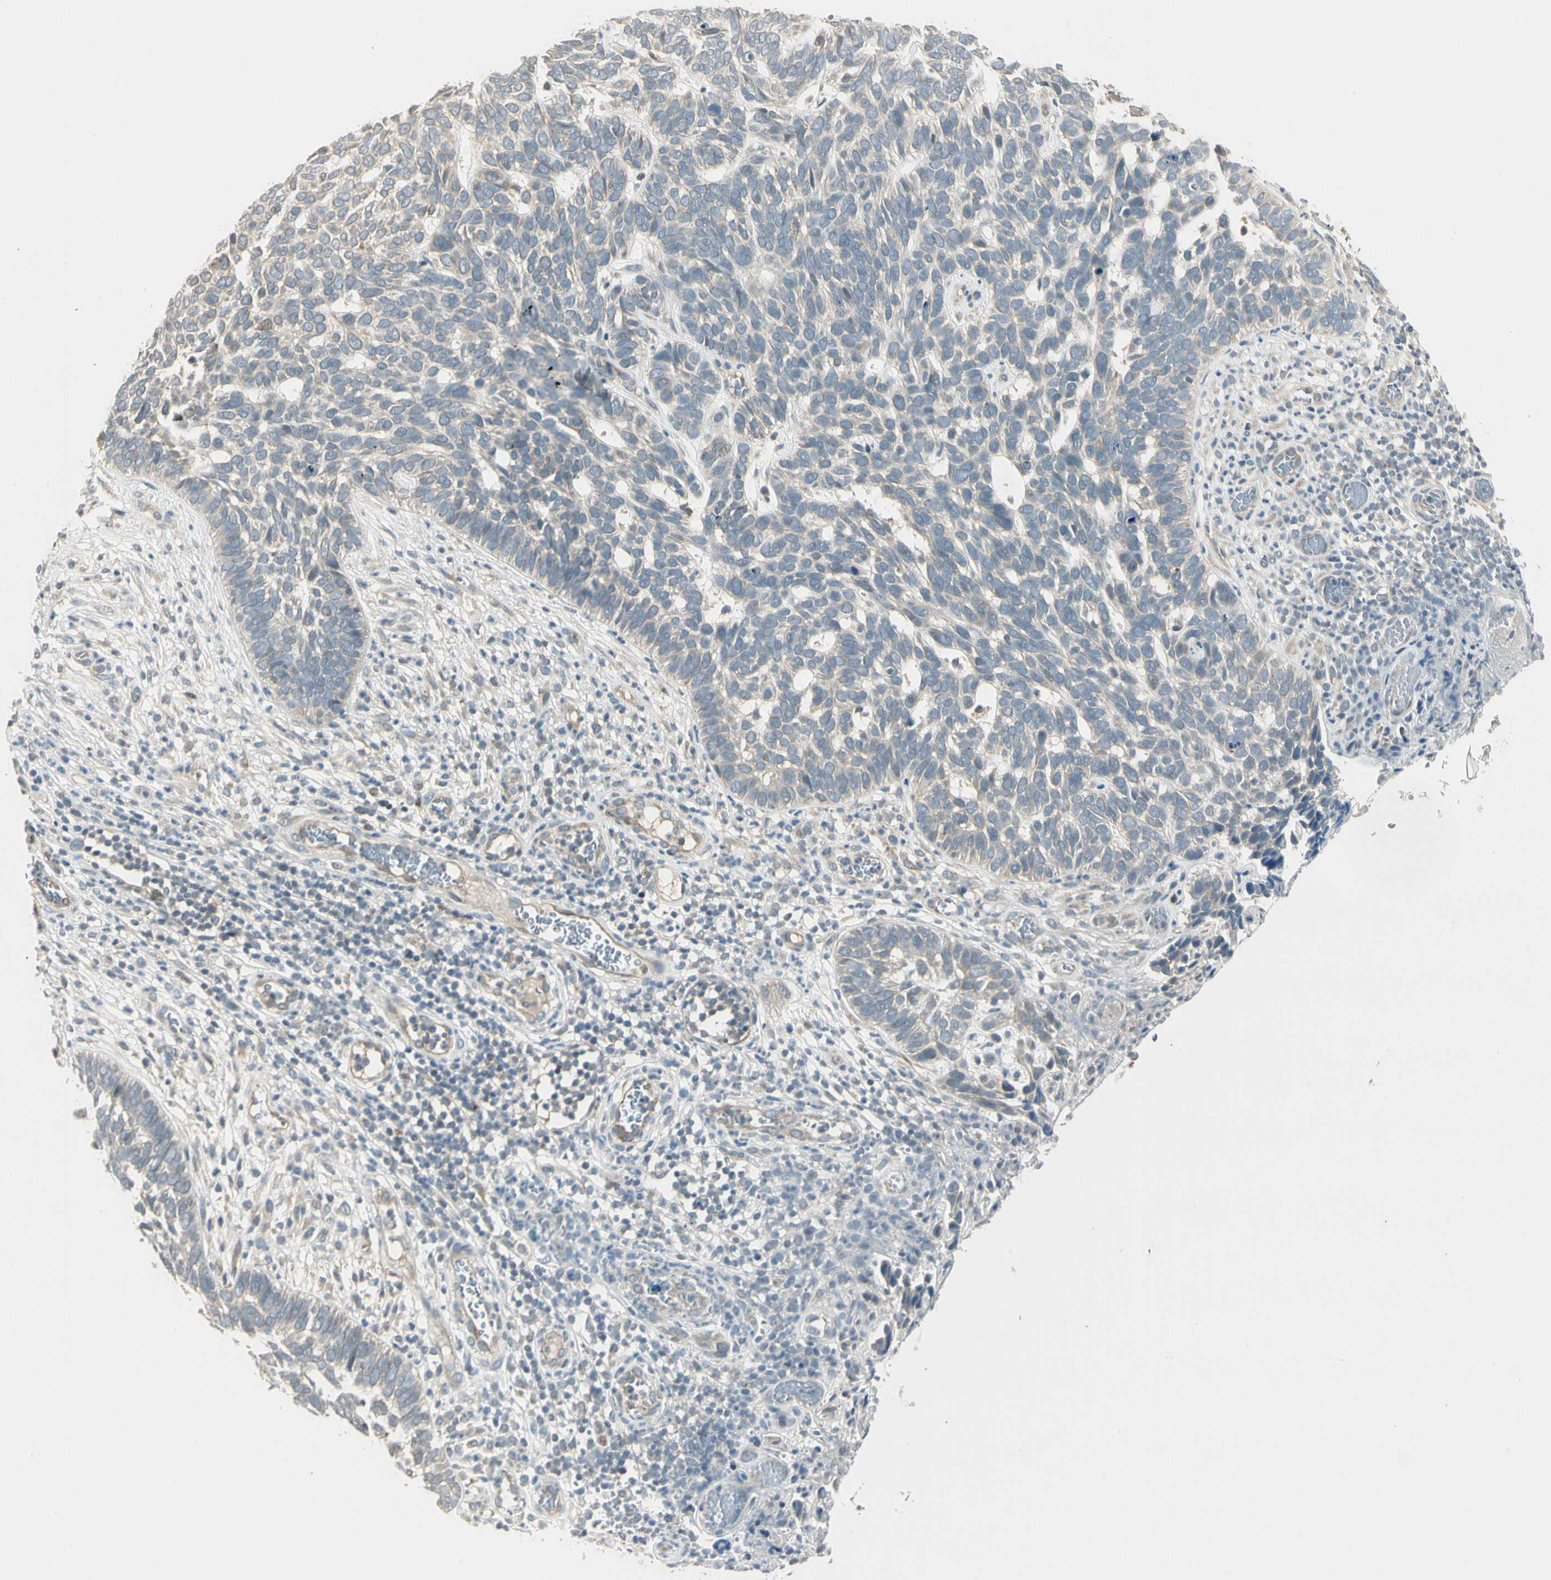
{"staining": {"intensity": "negative", "quantity": "none", "location": "none"}, "tissue": "skin cancer", "cell_type": "Tumor cells", "image_type": "cancer", "snomed": [{"axis": "morphology", "description": "Basal cell carcinoma"}, {"axis": "topography", "description": "Skin"}], "caption": "Immunohistochemical staining of skin basal cell carcinoma displays no significant staining in tumor cells.", "gene": "PCDHB15", "patient": {"sex": "male", "age": 87}}